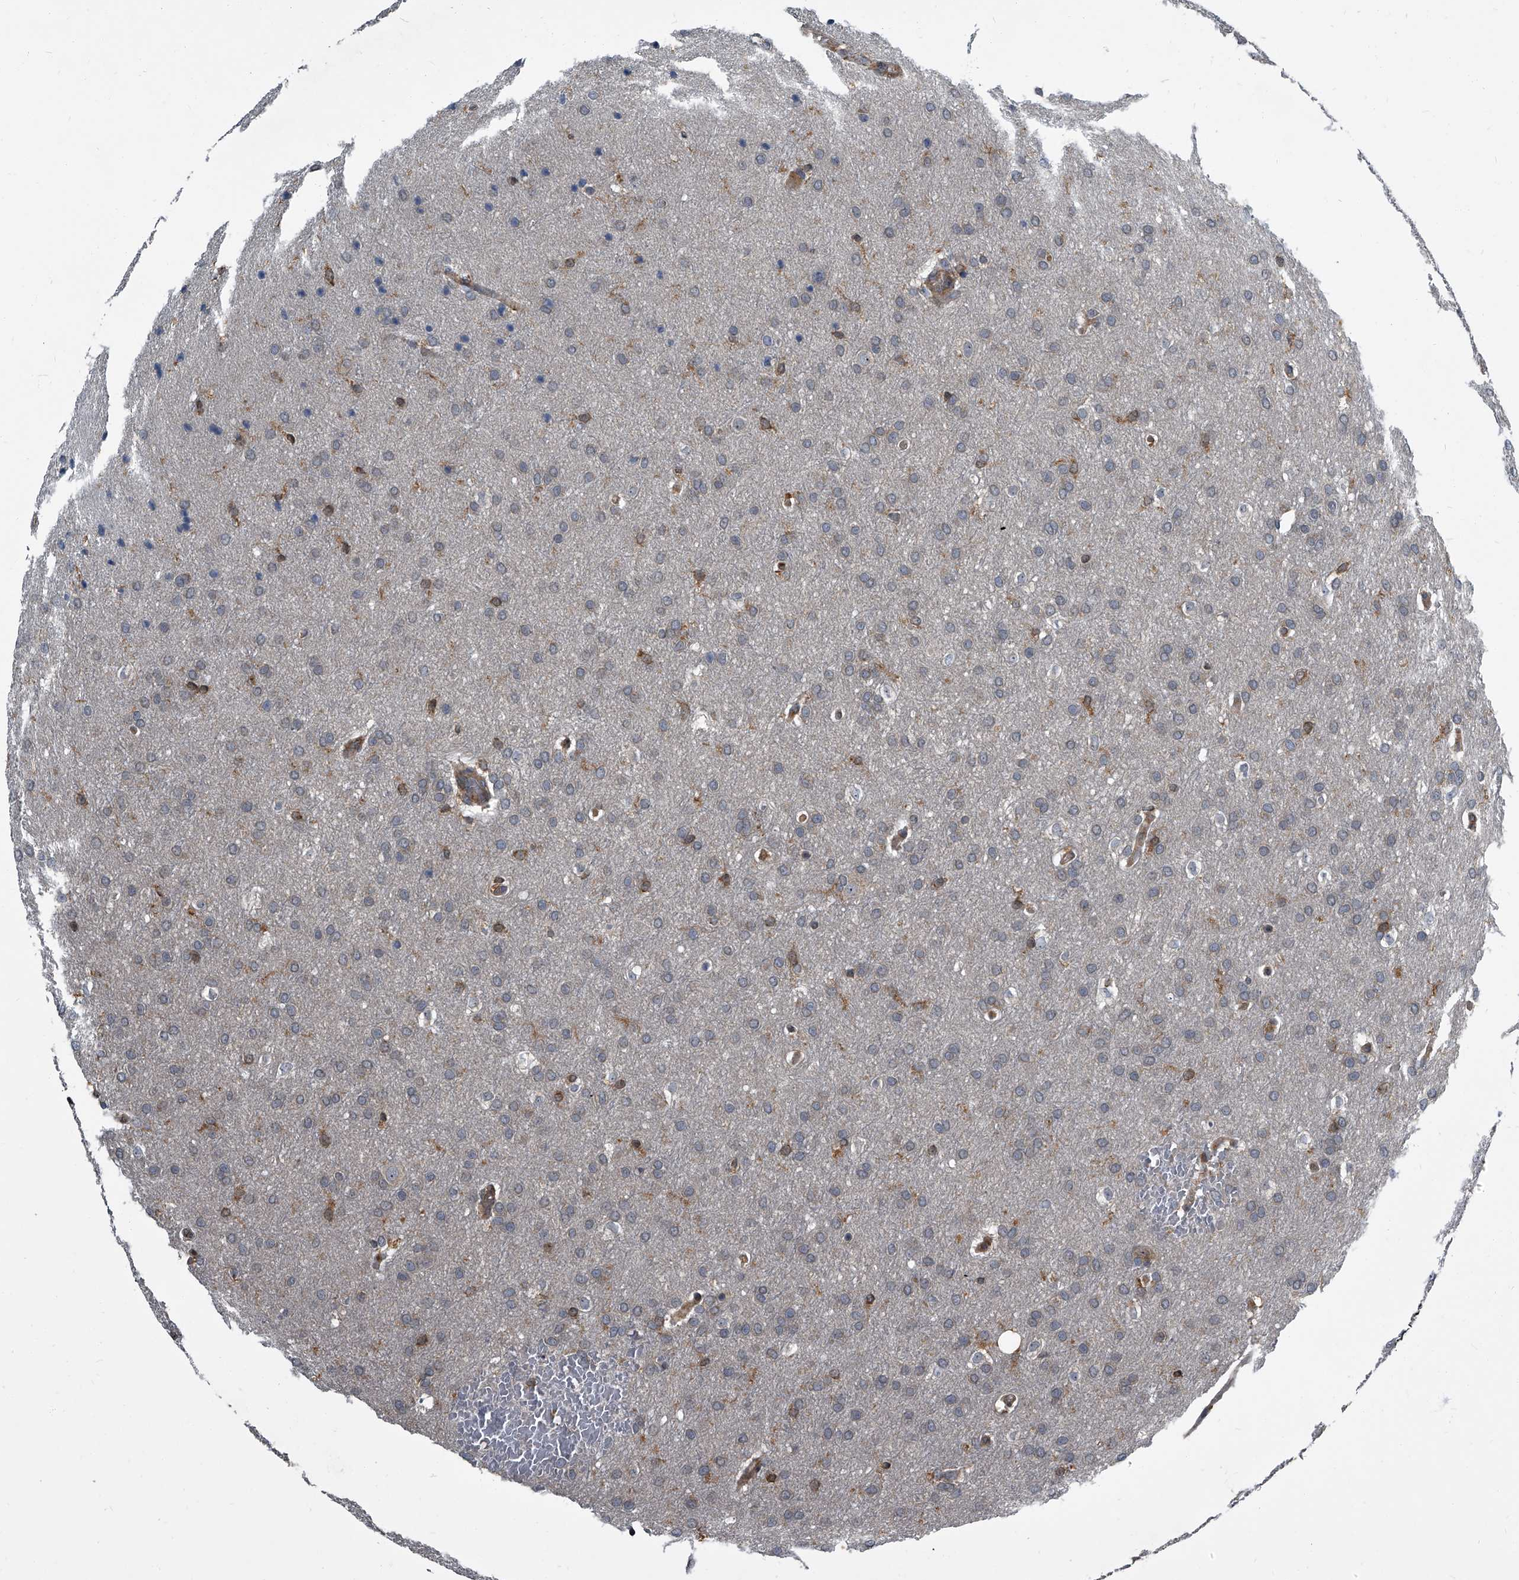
{"staining": {"intensity": "weak", "quantity": "25%-75%", "location": "cytoplasmic/membranous"}, "tissue": "glioma", "cell_type": "Tumor cells", "image_type": "cancer", "snomed": [{"axis": "morphology", "description": "Glioma, malignant, Low grade"}, {"axis": "topography", "description": "Brain"}], "caption": "IHC of human low-grade glioma (malignant) displays low levels of weak cytoplasmic/membranous staining in approximately 25%-75% of tumor cells.", "gene": "CDV3", "patient": {"sex": "female", "age": 37}}